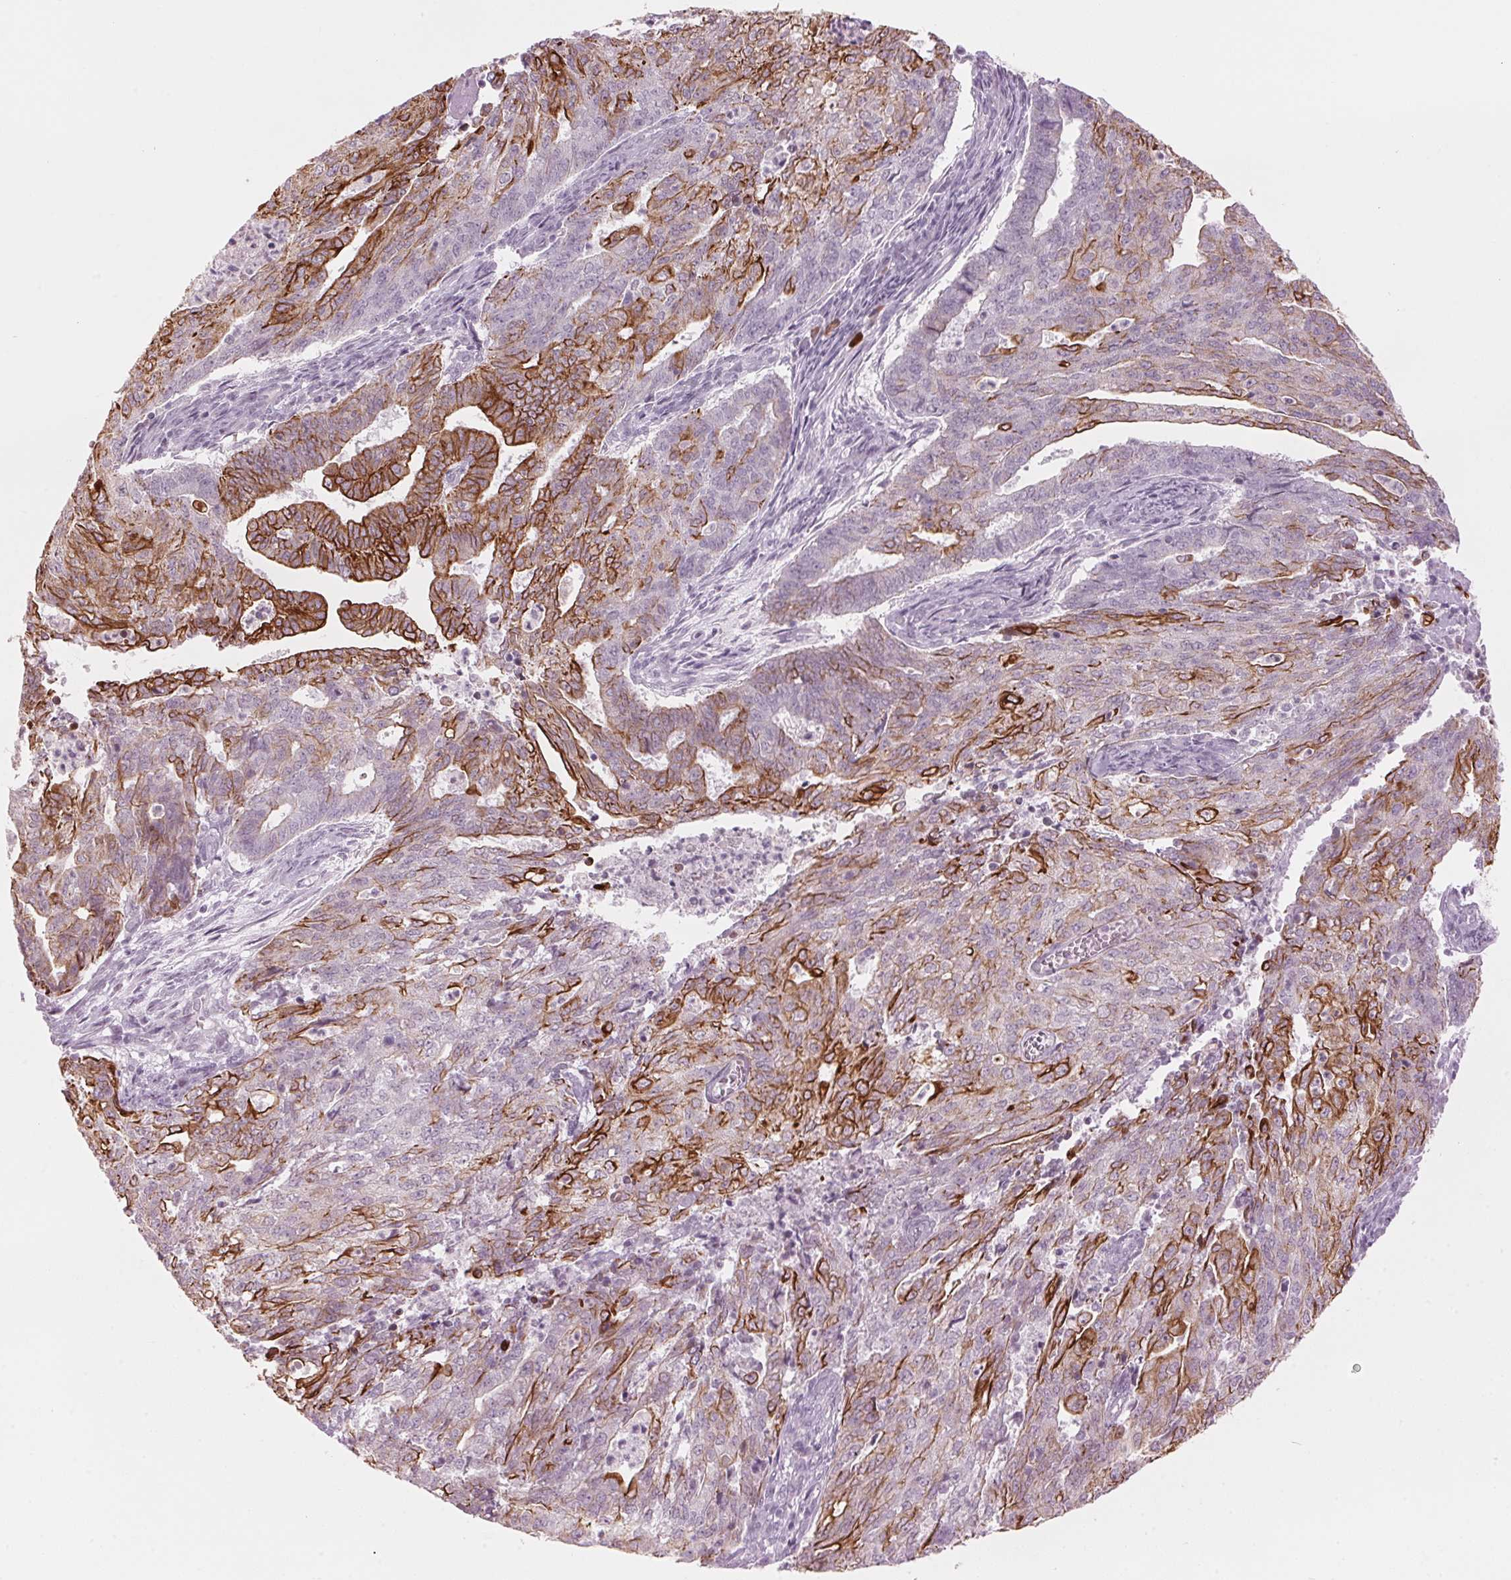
{"staining": {"intensity": "strong", "quantity": "25%-75%", "location": "cytoplasmic/membranous"}, "tissue": "endometrial cancer", "cell_type": "Tumor cells", "image_type": "cancer", "snomed": [{"axis": "morphology", "description": "Adenocarcinoma, NOS"}, {"axis": "topography", "description": "Endometrium"}], "caption": "Strong cytoplasmic/membranous staining for a protein is seen in about 25%-75% of tumor cells of endometrial adenocarcinoma using immunohistochemistry (IHC).", "gene": "SCTR", "patient": {"sex": "female", "age": 82}}